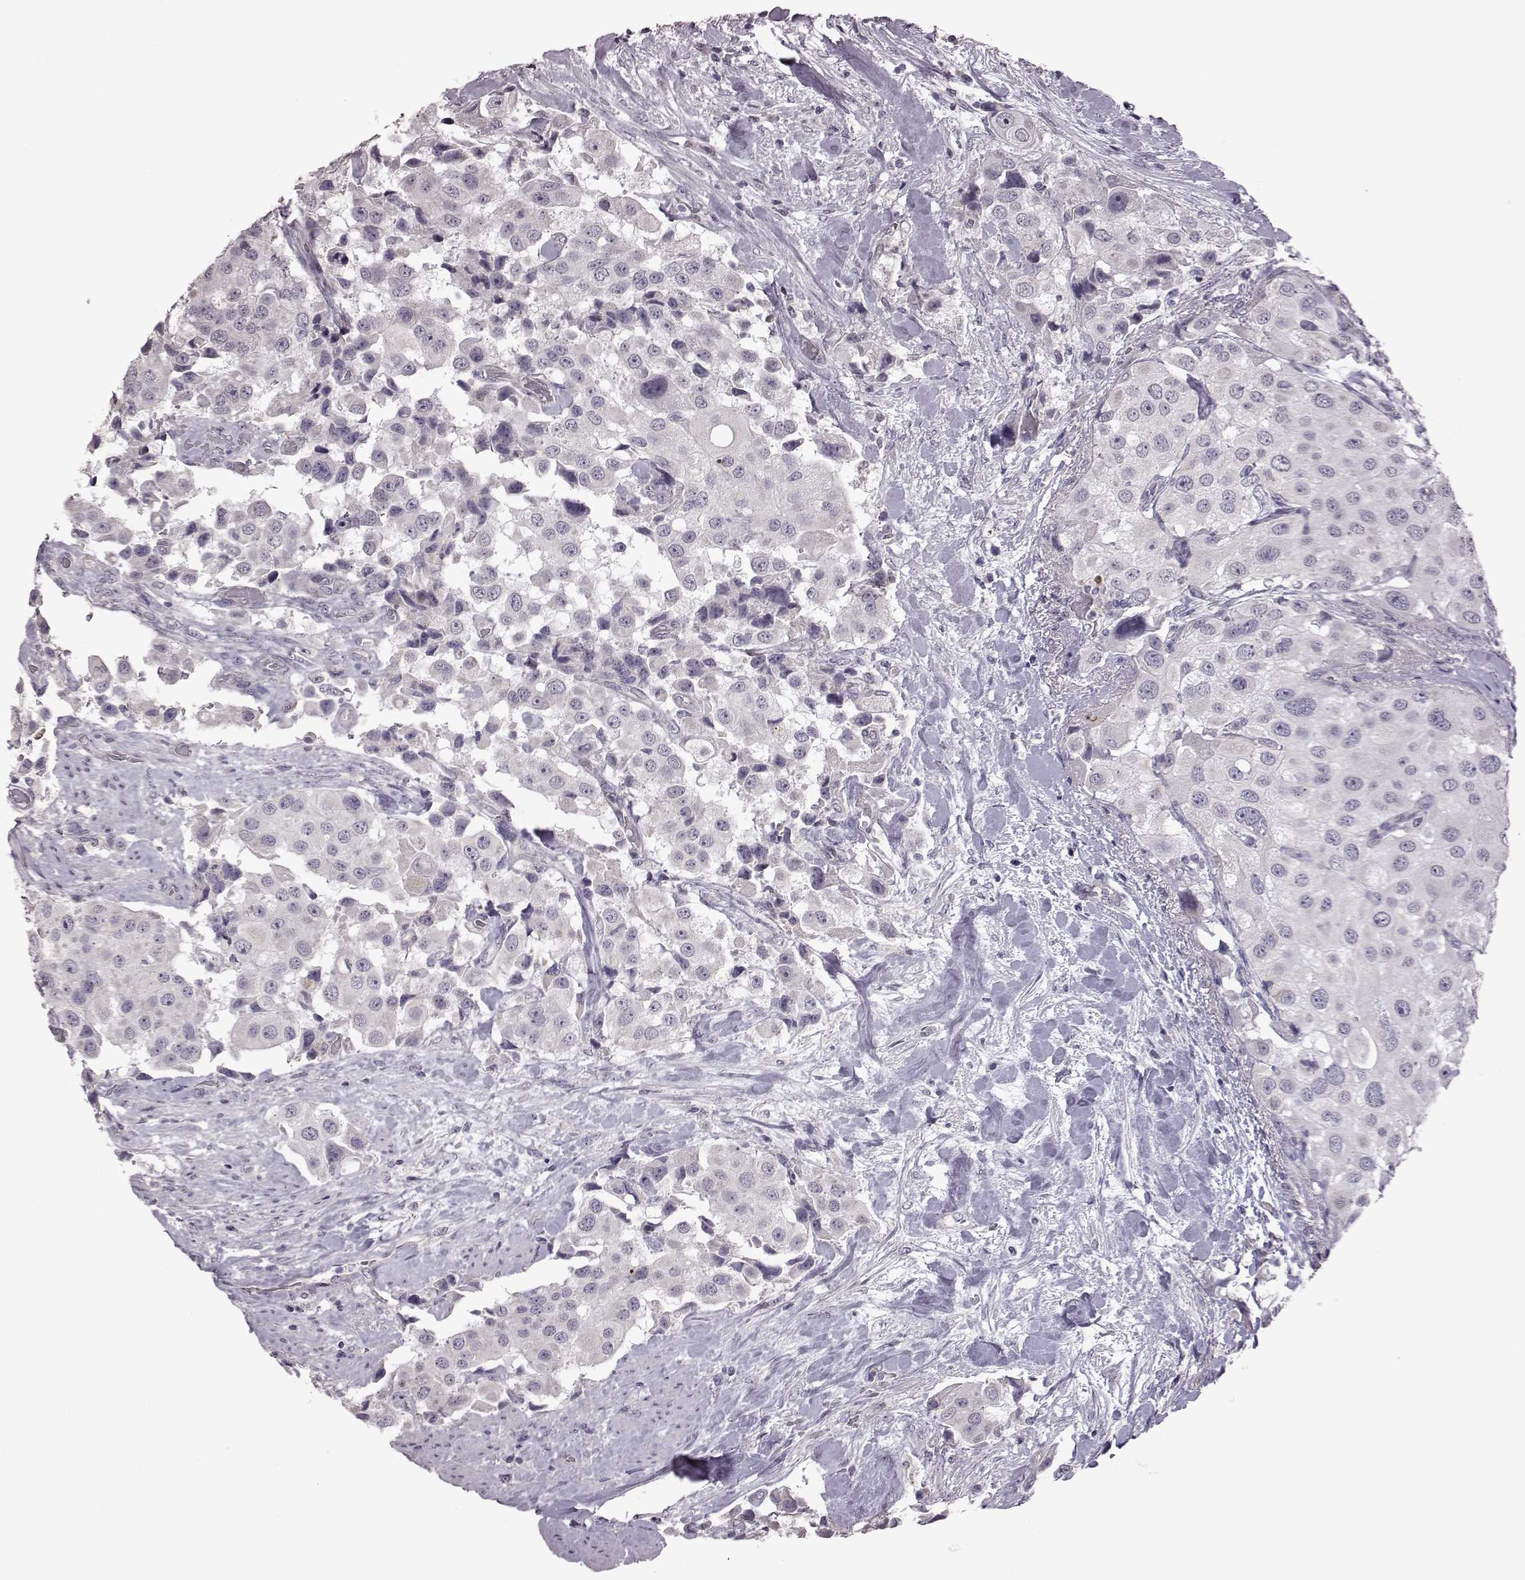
{"staining": {"intensity": "negative", "quantity": "none", "location": "none"}, "tissue": "urothelial cancer", "cell_type": "Tumor cells", "image_type": "cancer", "snomed": [{"axis": "morphology", "description": "Urothelial carcinoma, High grade"}, {"axis": "topography", "description": "Urinary bladder"}], "caption": "The micrograph exhibits no significant expression in tumor cells of urothelial cancer.", "gene": "GAL", "patient": {"sex": "female", "age": 64}}